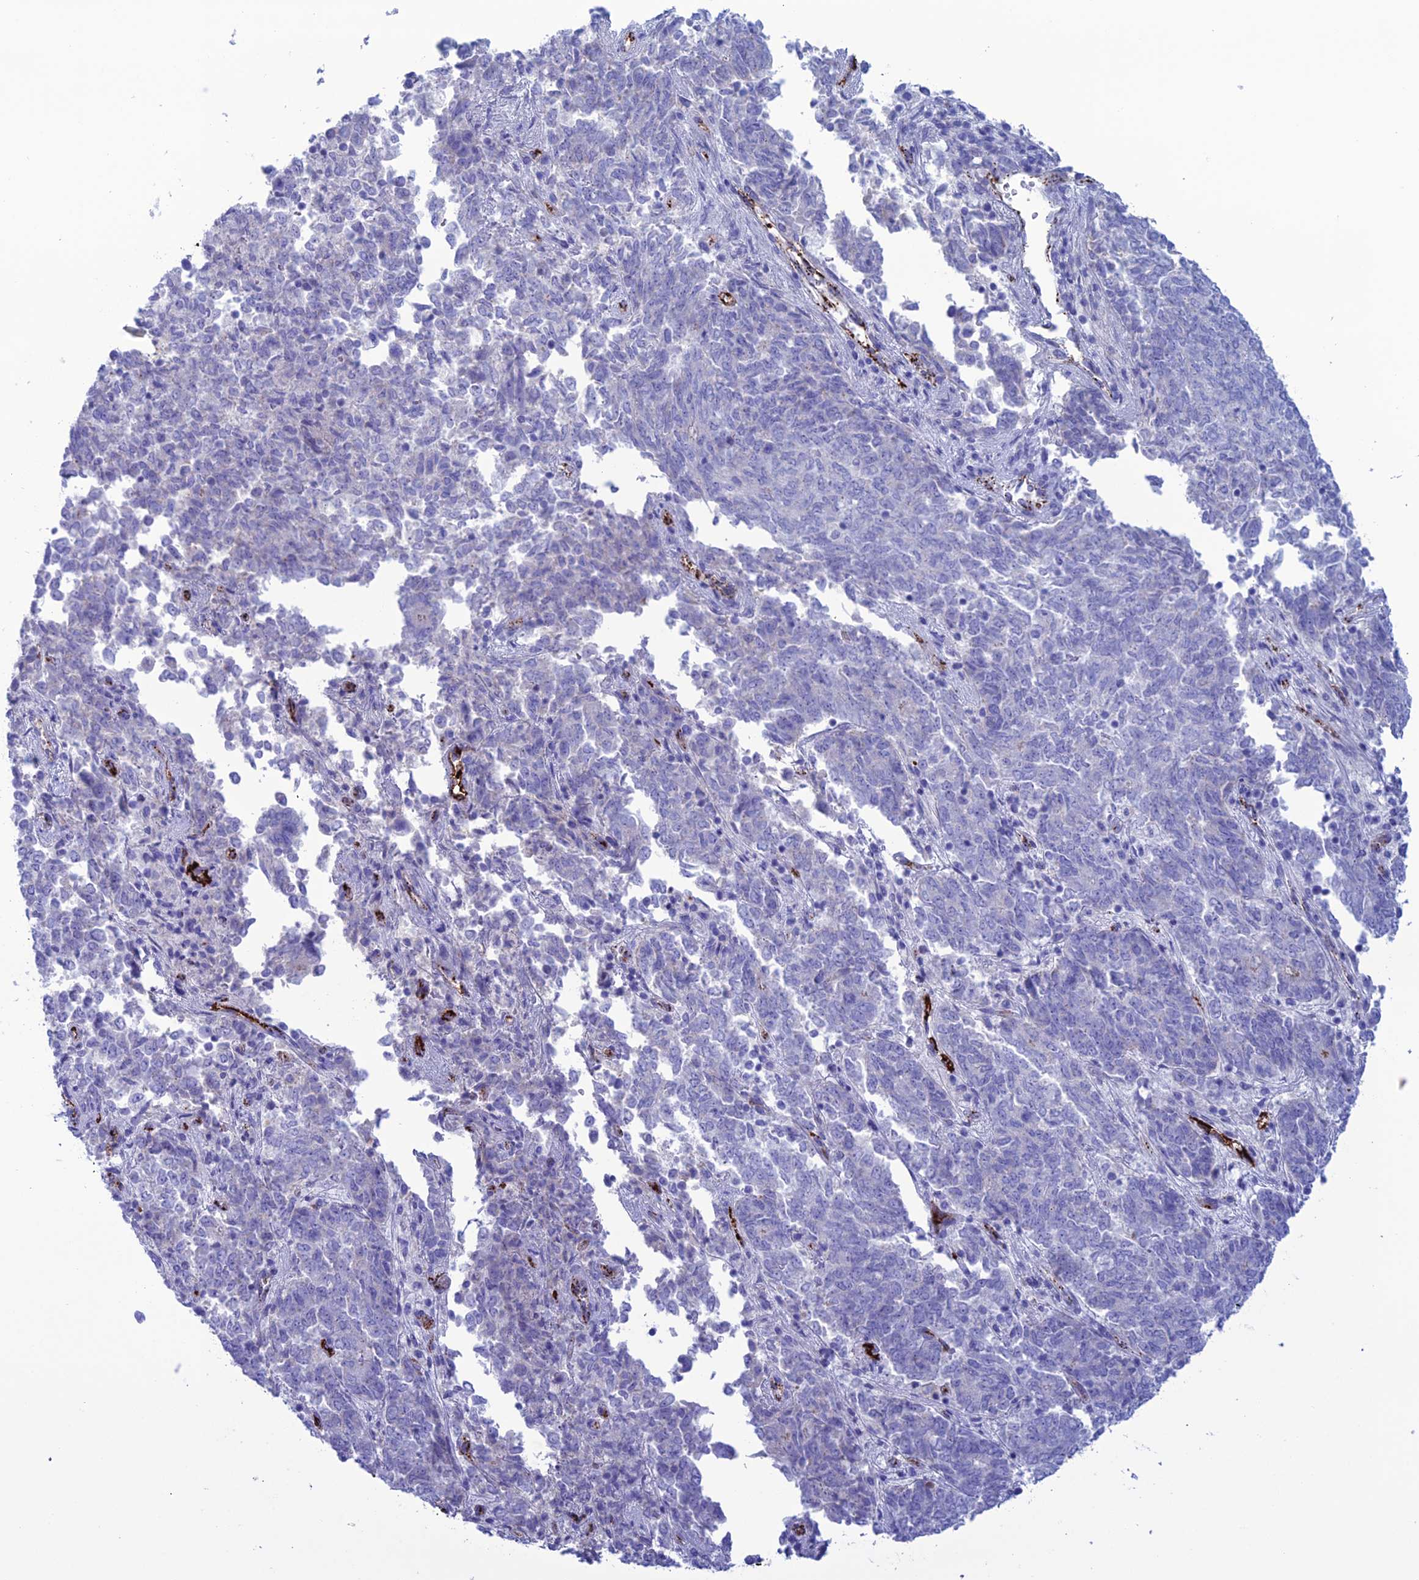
{"staining": {"intensity": "negative", "quantity": "none", "location": "none"}, "tissue": "endometrial cancer", "cell_type": "Tumor cells", "image_type": "cancer", "snomed": [{"axis": "morphology", "description": "Adenocarcinoma, NOS"}, {"axis": "topography", "description": "Endometrium"}], "caption": "DAB (3,3'-diaminobenzidine) immunohistochemical staining of human endometrial cancer (adenocarcinoma) demonstrates no significant expression in tumor cells.", "gene": "CDC42EP5", "patient": {"sex": "female", "age": 80}}